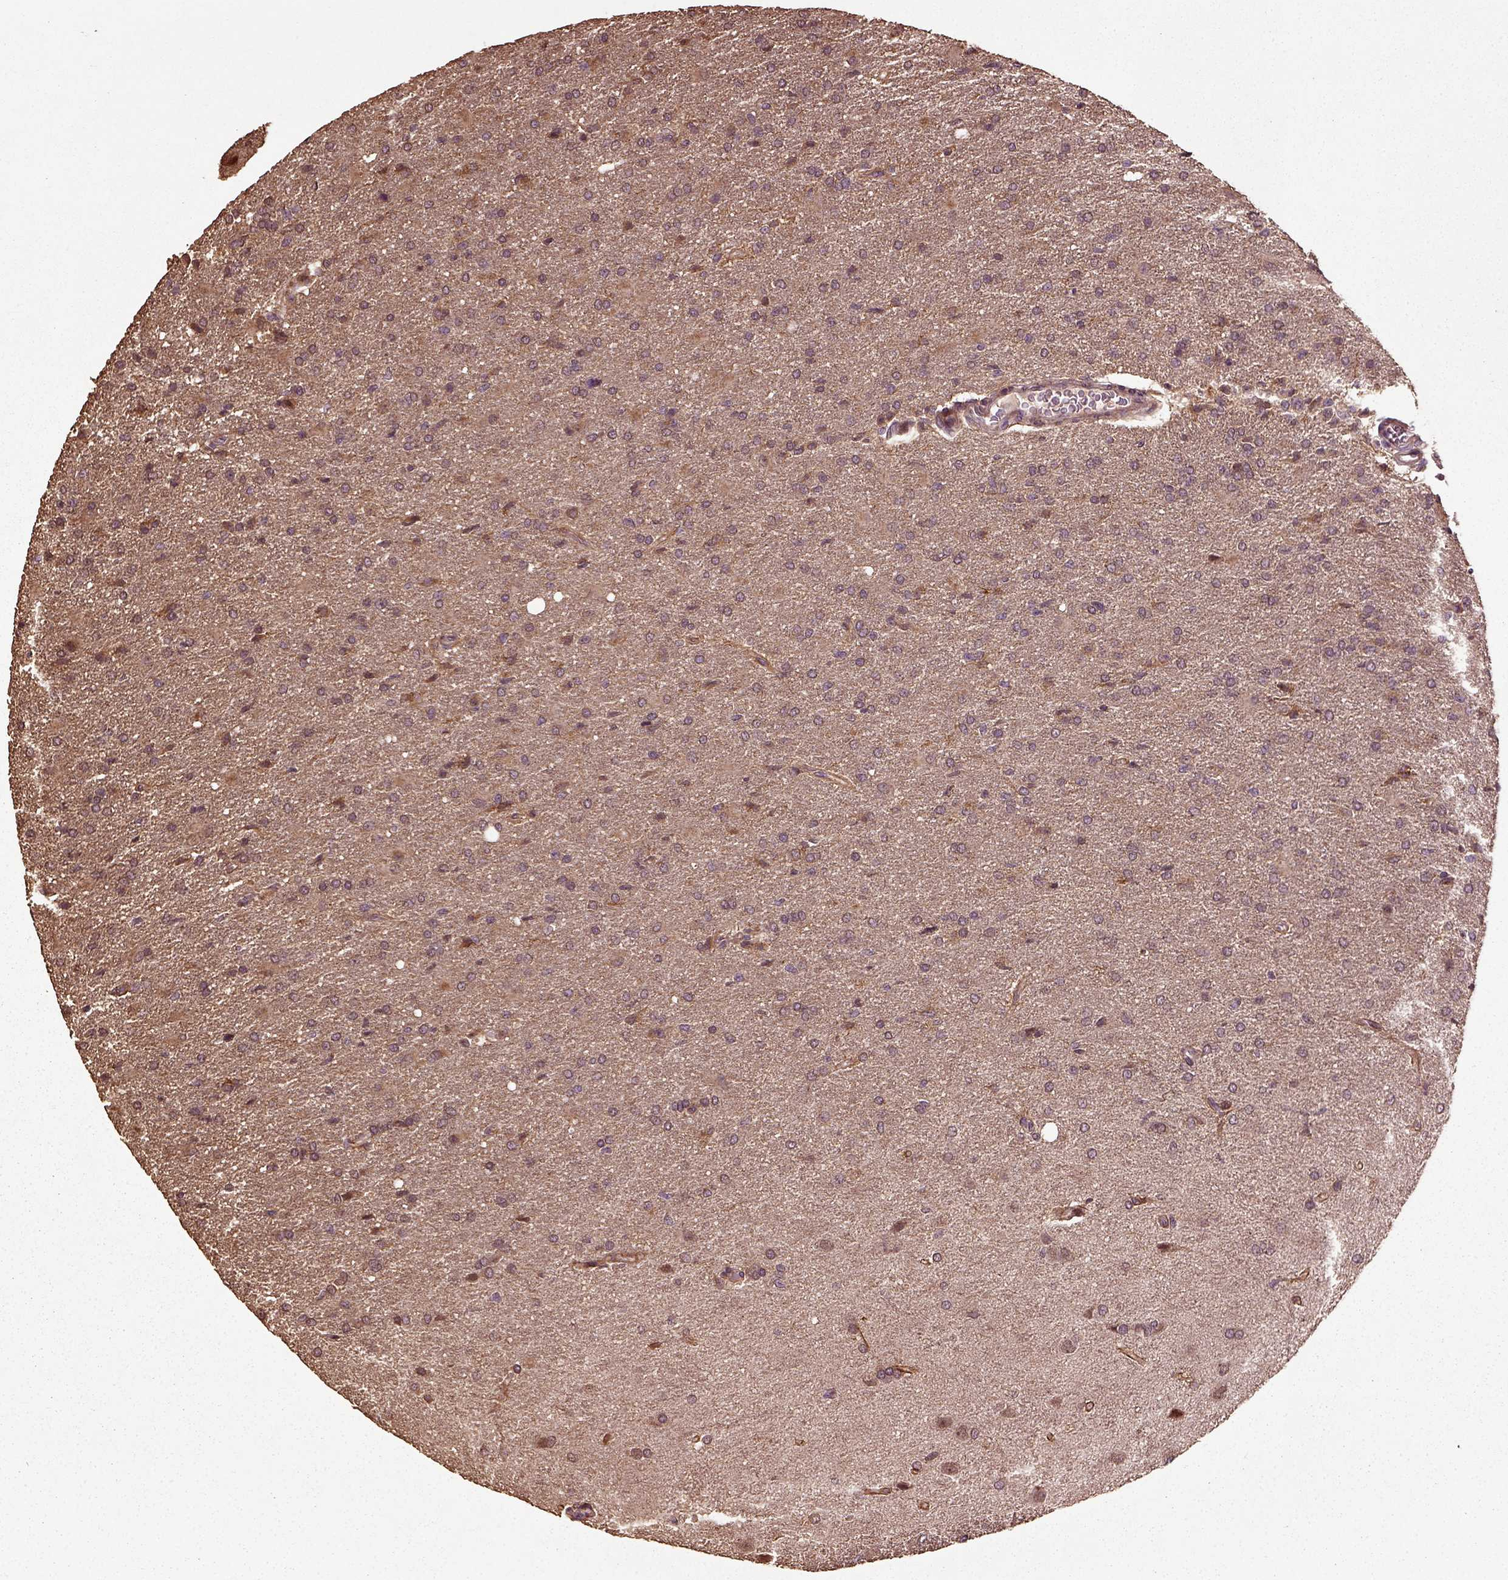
{"staining": {"intensity": "negative", "quantity": "none", "location": "none"}, "tissue": "glioma", "cell_type": "Tumor cells", "image_type": "cancer", "snomed": [{"axis": "morphology", "description": "Glioma, malignant, High grade"}, {"axis": "topography", "description": "Brain"}], "caption": "Human malignant high-grade glioma stained for a protein using immunohistochemistry displays no expression in tumor cells.", "gene": "ERV3-1", "patient": {"sex": "male", "age": 68}}